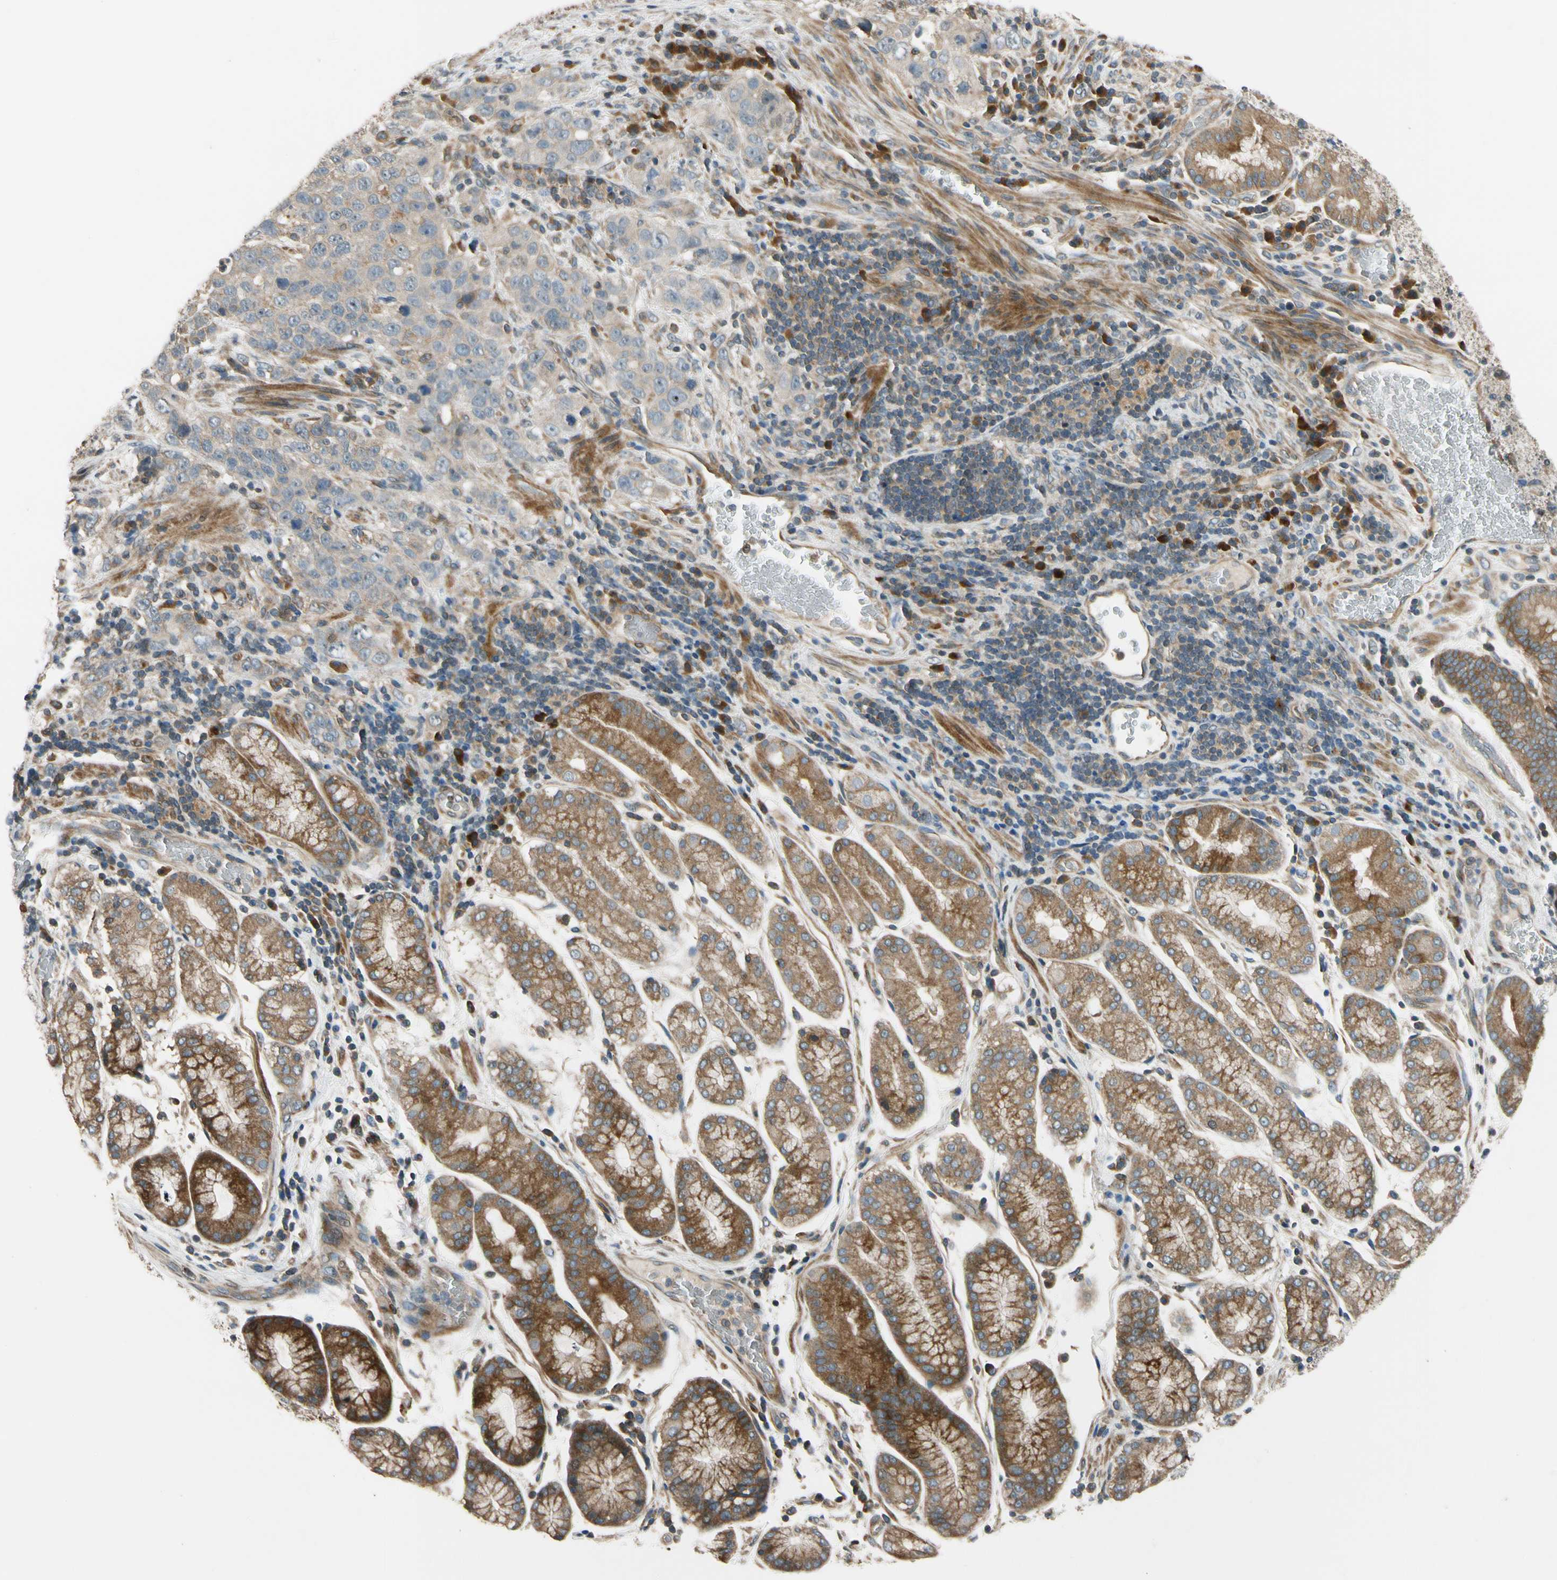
{"staining": {"intensity": "weak", "quantity": "25%-75%", "location": "cytoplasmic/membranous"}, "tissue": "stomach cancer", "cell_type": "Tumor cells", "image_type": "cancer", "snomed": [{"axis": "morphology", "description": "Normal tissue, NOS"}, {"axis": "morphology", "description": "Adenocarcinoma, NOS"}, {"axis": "topography", "description": "Stomach"}], "caption": "Stomach cancer (adenocarcinoma) stained with immunohistochemistry shows weak cytoplasmic/membranous expression in approximately 25%-75% of tumor cells.", "gene": "MST1R", "patient": {"sex": "male", "age": 48}}